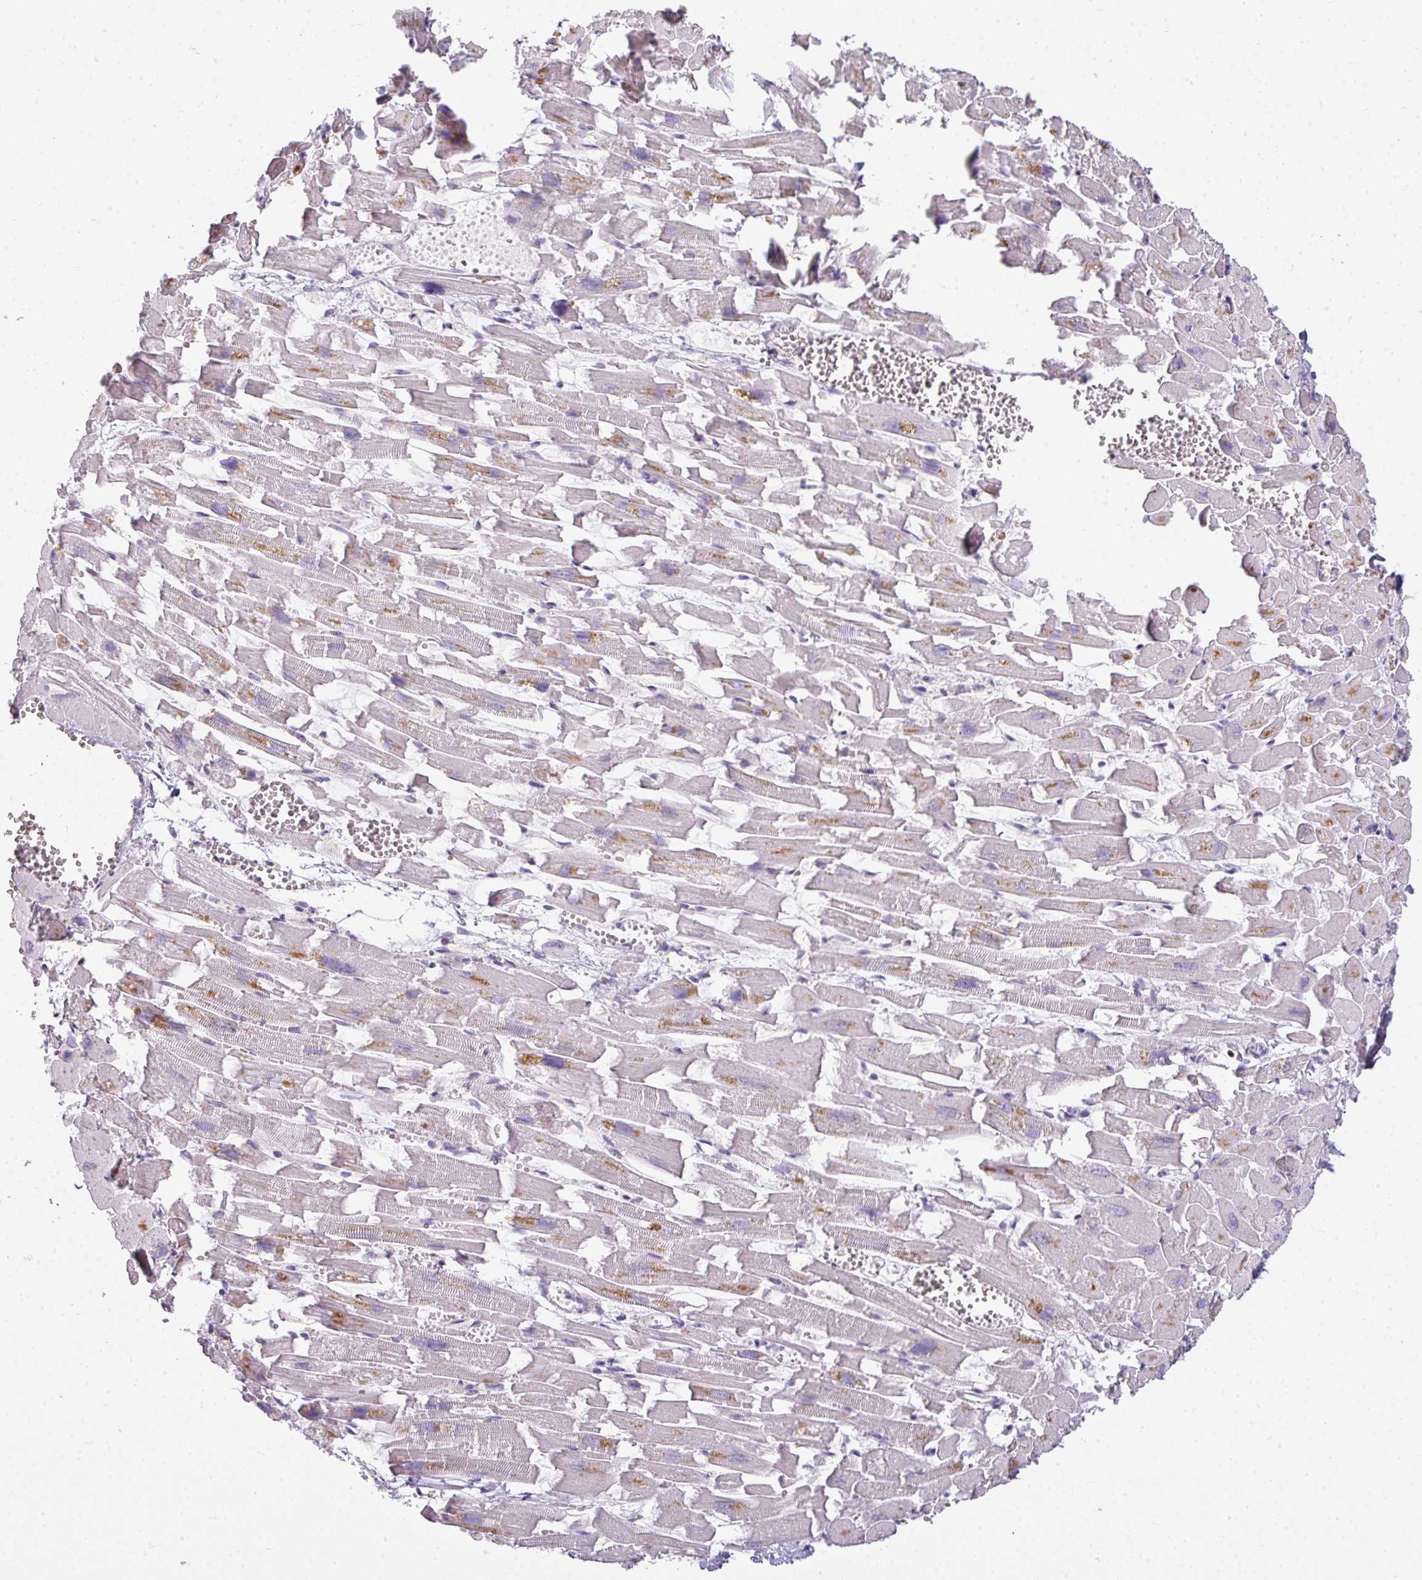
{"staining": {"intensity": "moderate", "quantity": "25%-75%", "location": "cytoplasmic/membranous"}, "tissue": "heart muscle", "cell_type": "Cardiomyocytes", "image_type": "normal", "snomed": [{"axis": "morphology", "description": "Normal tissue, NOS"}, {"axis": "topography", "description": "Heart"}], "caption": "A micrograph showing moderate cytoplasmic/membranous expression in approximately 25%-75% of cardiomyocytes in benign heart muscle, as visualized by brown immunohistochemical staining.", "gene": "STAT5A", "patient": {"sex": "female", "age": 64}}